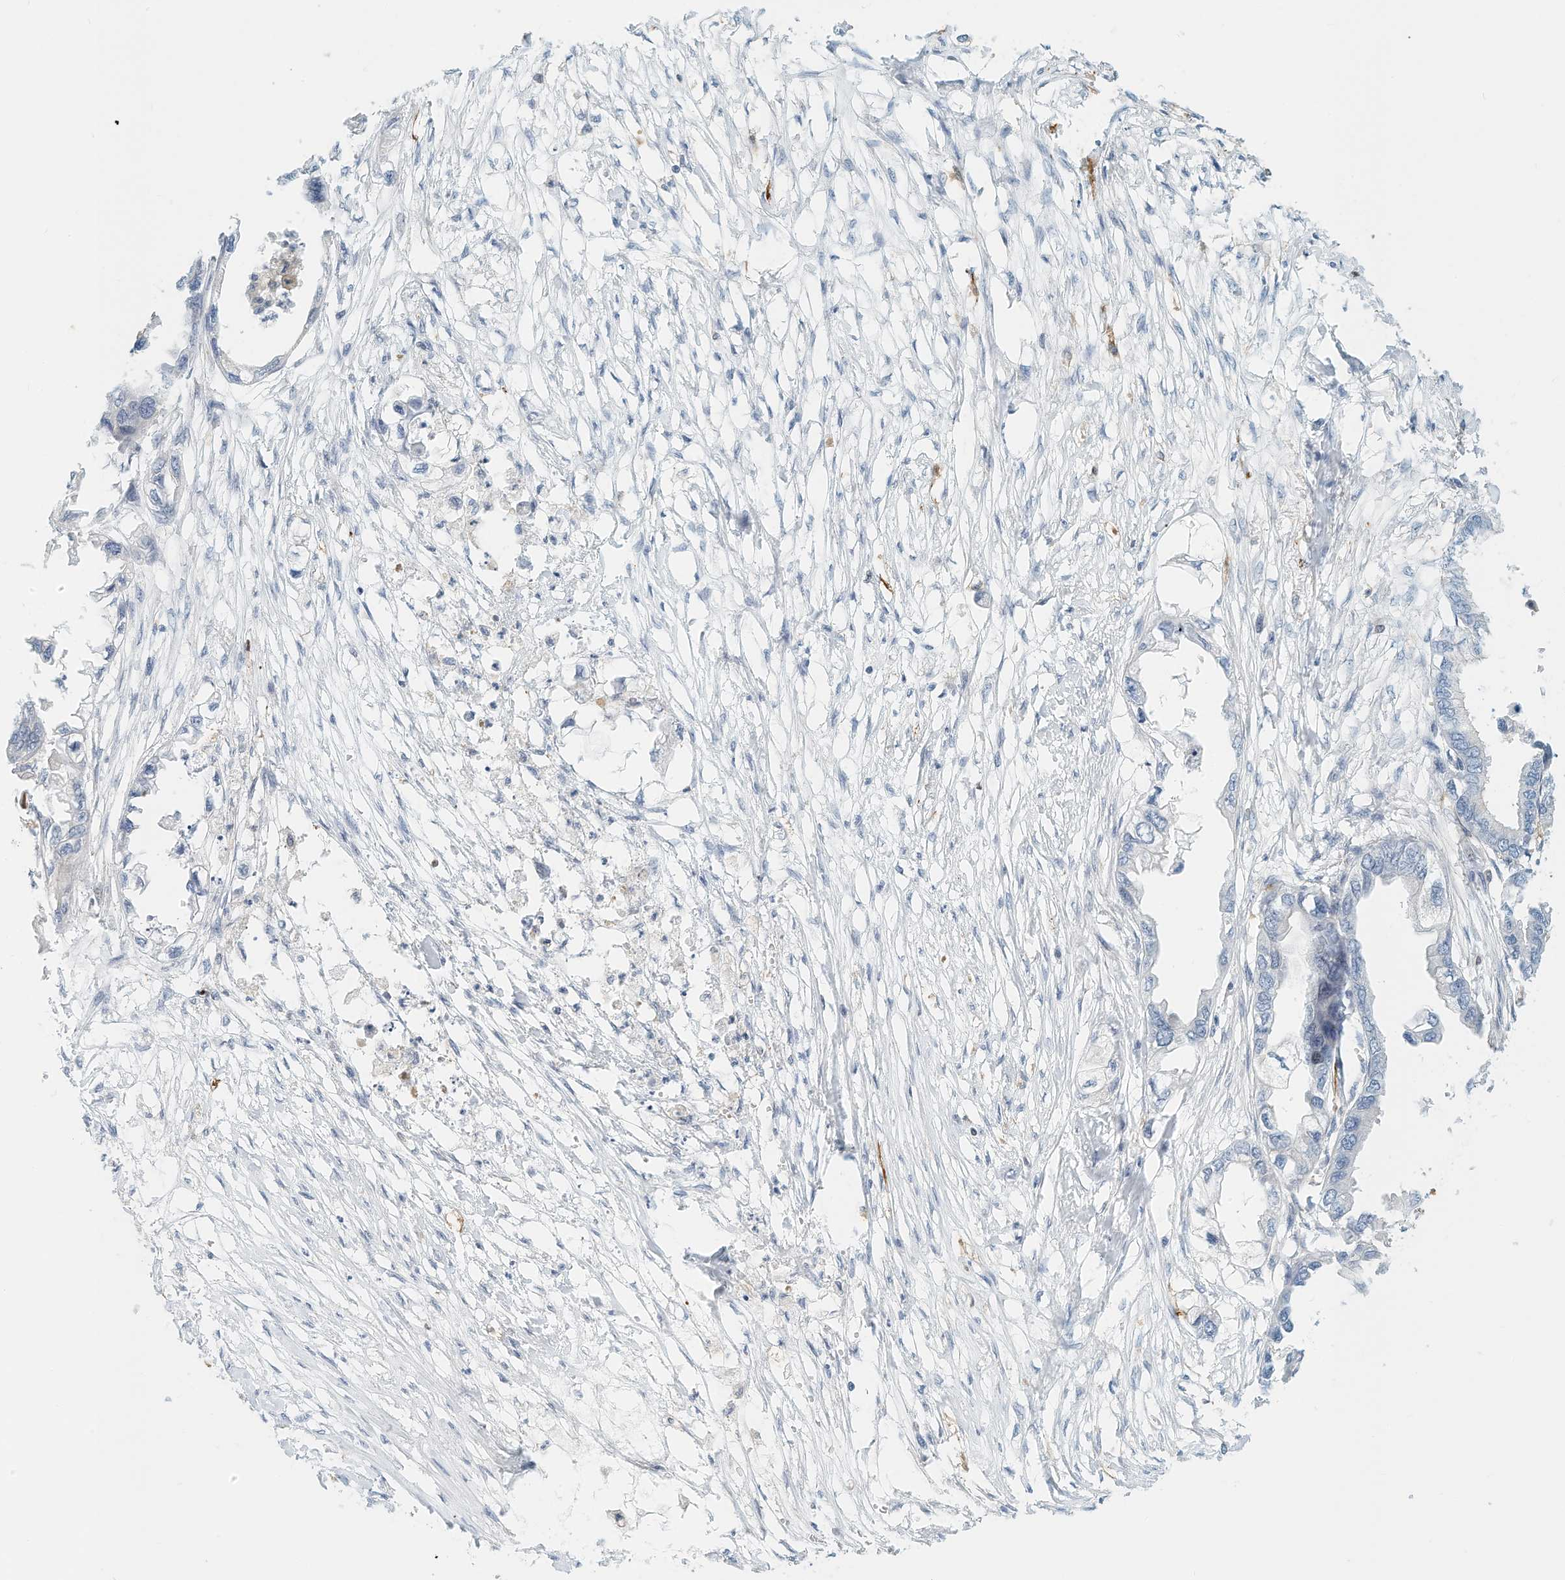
{"staining": {"intensity": "negative", "quantity": "none", "location": "none"}, "tissue": "endometrial cancer", "cell_type": "Tumor cells", "image_type": "cancer", "snomed": [{"axis": "morphology", "description": "Adenocarcinoma, NOS"}, {"axis": "morphology", "description": "Adenocarcinoma, metastatic, NOS"}, {"axis": "topography", "description": "Adipose tissue"}, {"axis": "topography", "description": "Endometrium"}], "caption": "This image is of endometrial metastatic adenocarcinoma stained with immunohistochemistry (IHC) to label a protein in brown with the nuclei are counter-stained blue. There is no staining in tumor cells.", "gene": "MICAL1", "patient": {"sex": "female", "age": 67}}